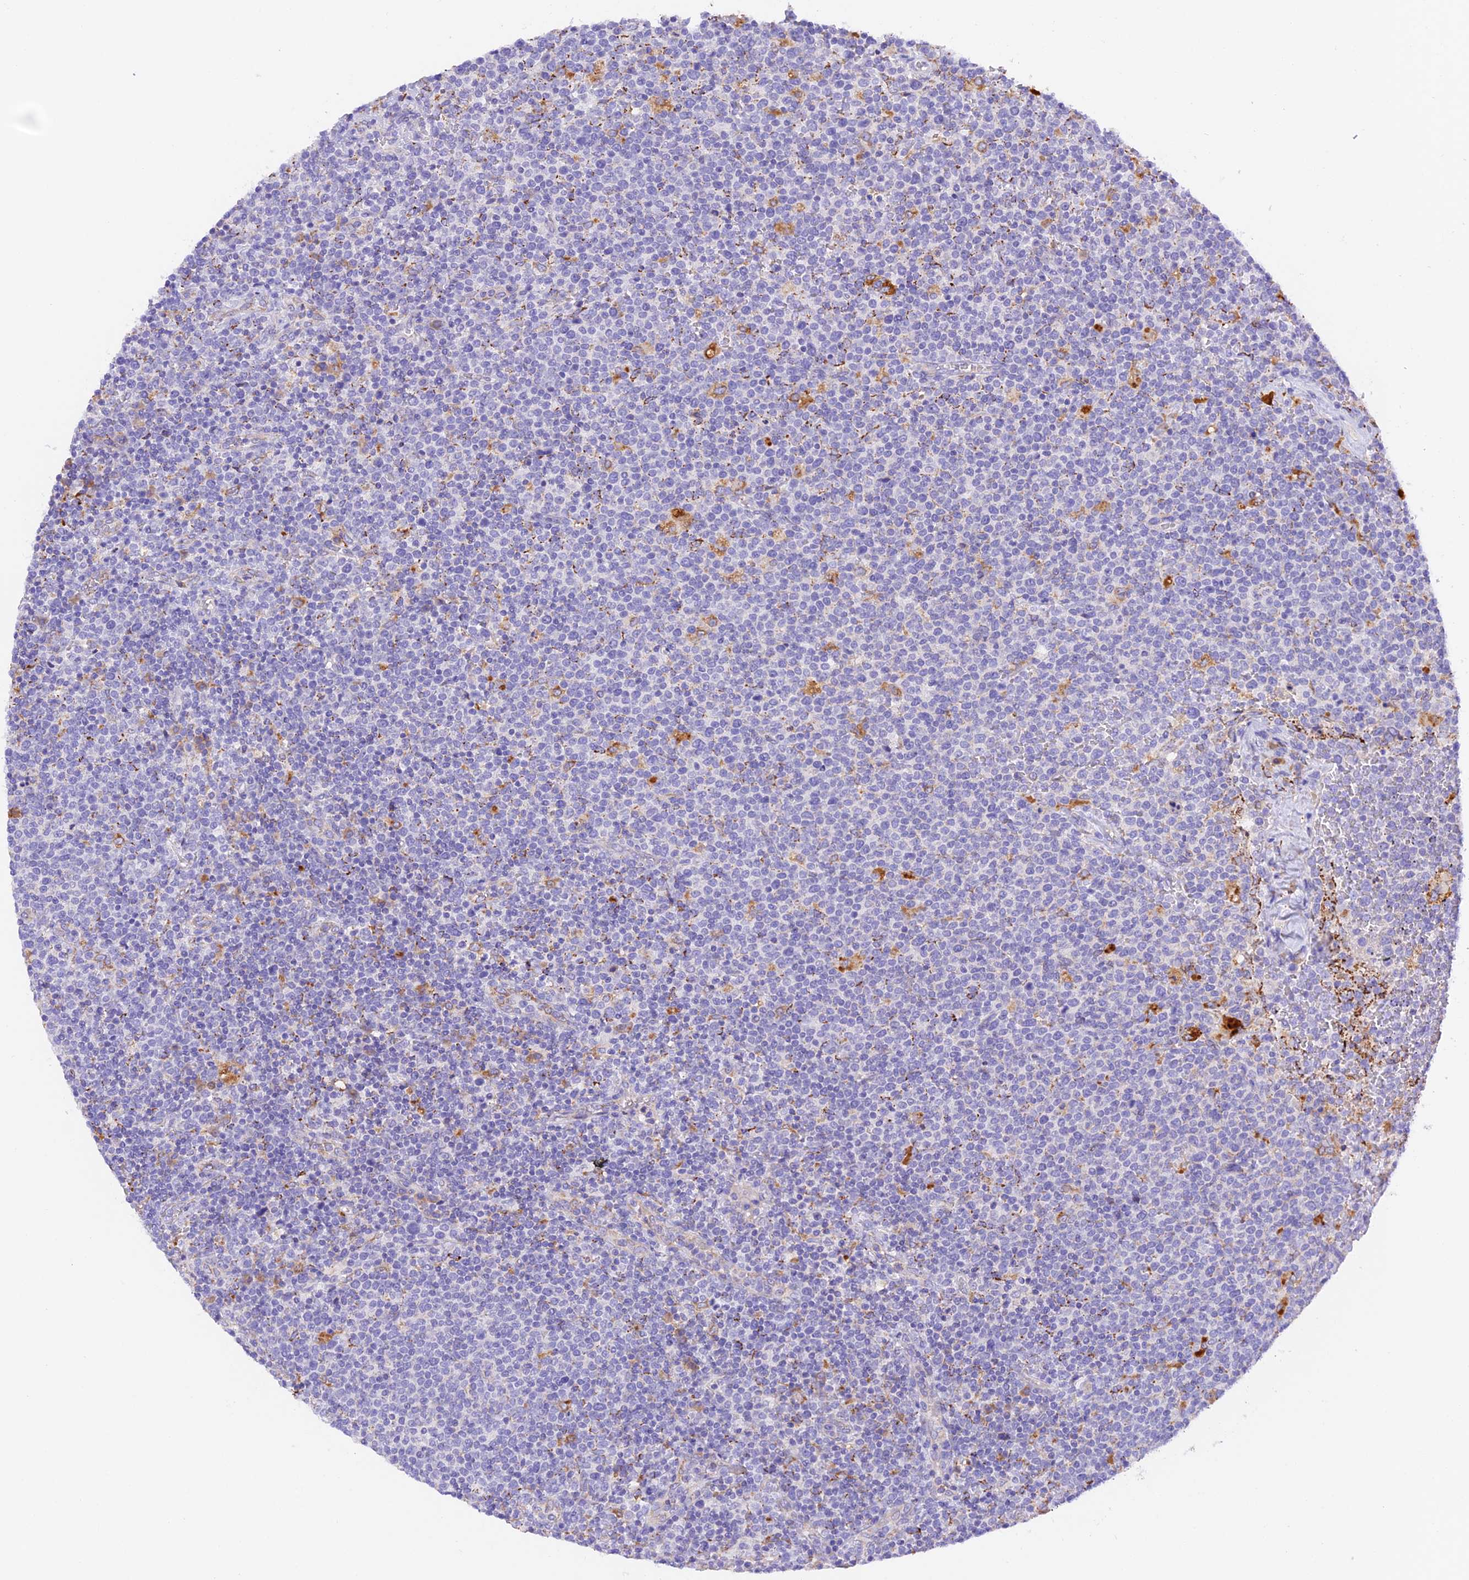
{"staining": {"intensity": "negative", "quantity": "none", "location": "none"}, "tissue": "lymphoma", "cell_type": "Tumor cells", "image_type": "cancer", "snomed": [{"axis": "morphology", "description": "Malignant lymphoma, non-Hodgkin's type, High grade"}, {"axis": "topography", "description": "Lymph node"}], "caption": "Tumor cells show no significant positivity in malignant lymphoma, non-Hodgkin's type (high-grade).", "gene": "VKORC1", "patient": {"sex": "male", "age": 61}}